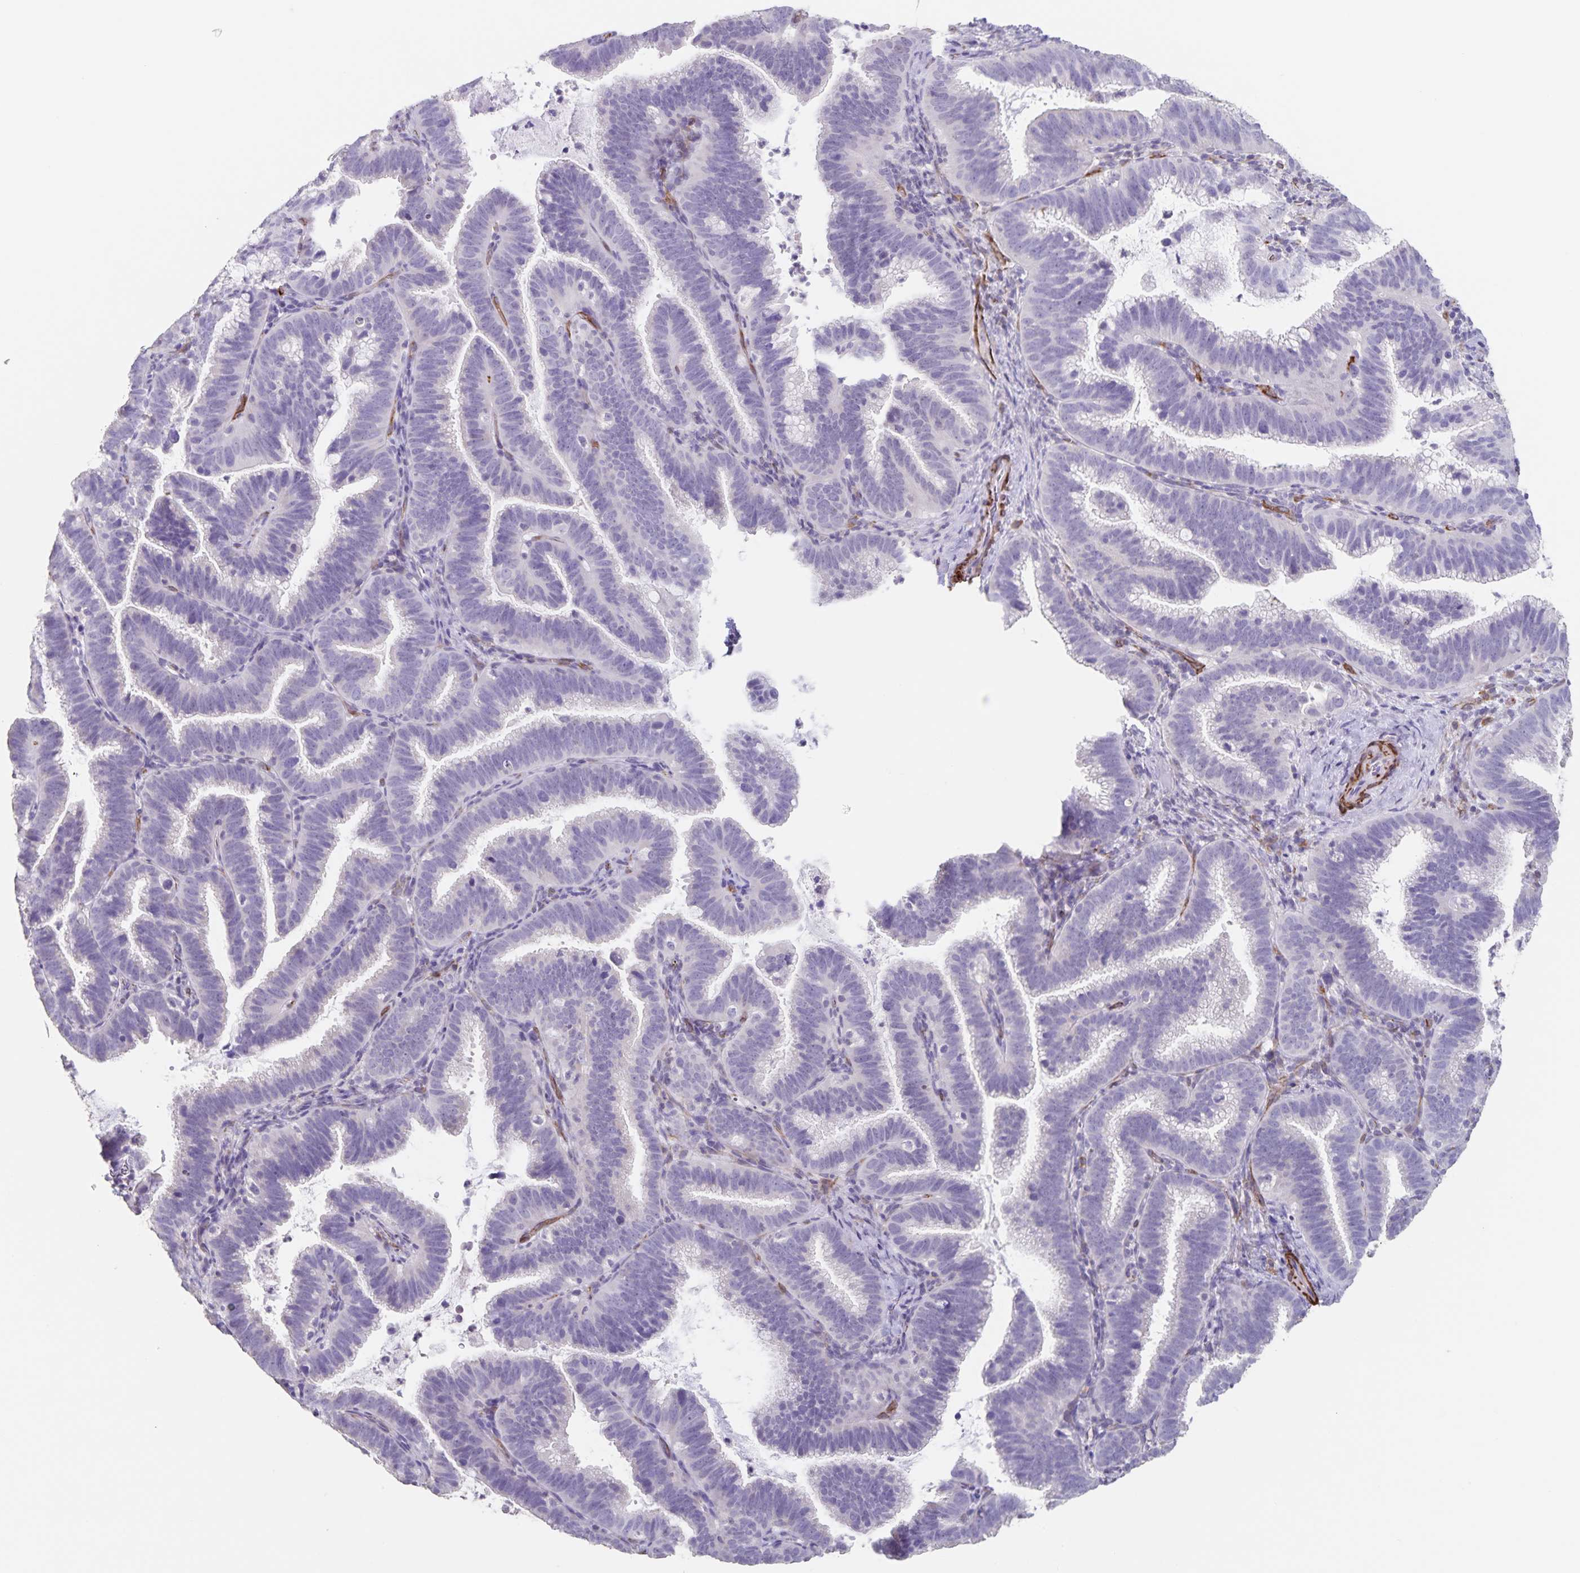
{"staining": {"intensity": "negative", "quantity": "none", "location": "none"}, "tissue": "cervical cancer", "cell_type": "Tumor cells", "image_type": "cancer", "snomed": [{"axis": "morphology", "description": "Adenocarcinoma, NOS"}, {"axis": "topography", "description": "Cervix"}], "caption": "DAB (3,3'-diaminobenzidine) immunohistochemical staining of human adenocarcinoma (cervical) demonstrates no significant expression in tumor cells.", "gene": "SYNM", "patient": {"sex": "female", "age": 61}}